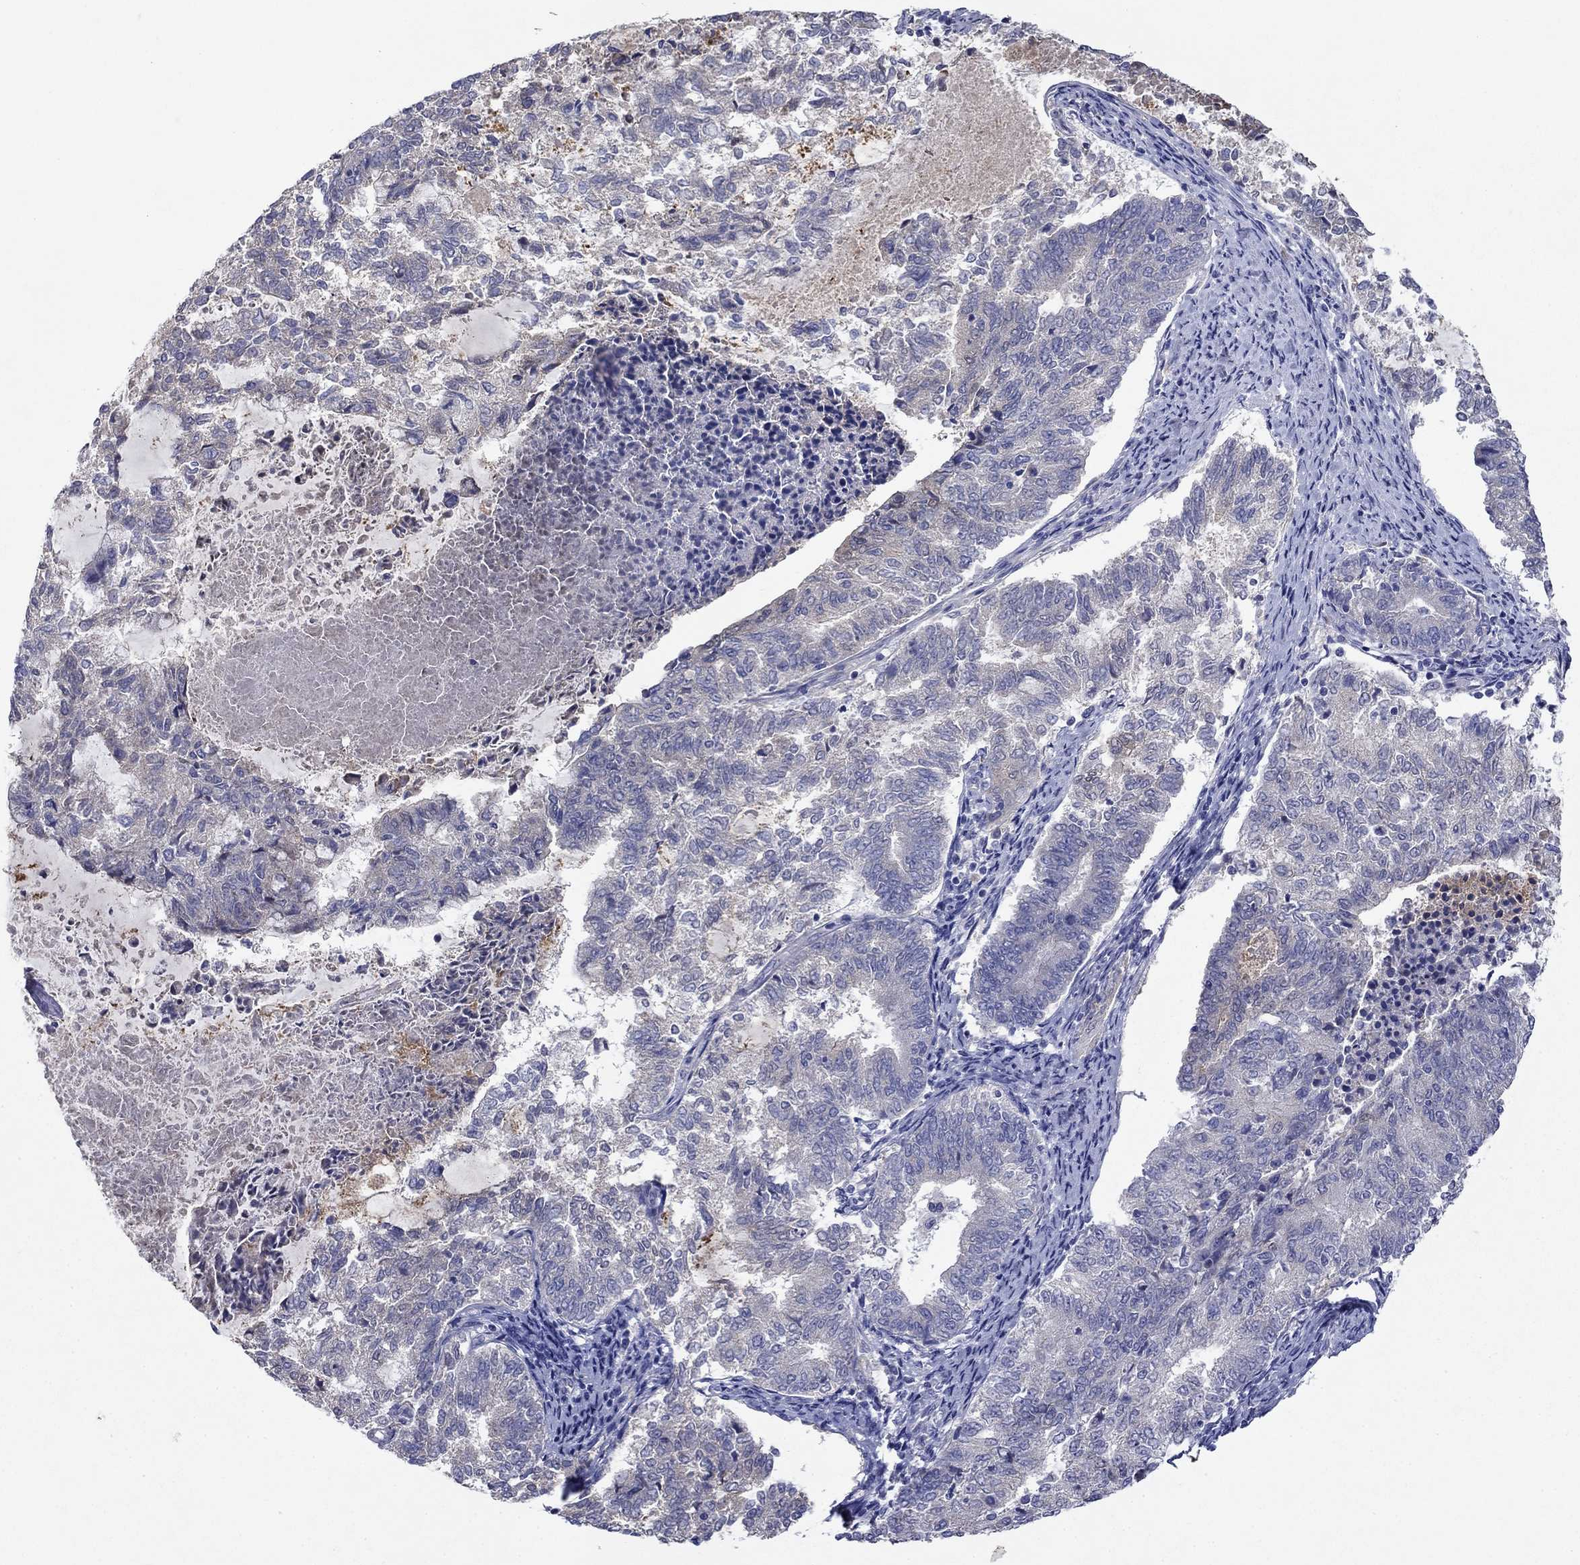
{"staining": {"intensity": "negative", "quantity": "none", "location": "none"}, "tissue": "endometrial cancer", "cell_type": "Tumor cells", "image_type": "cancer", "snomed": [{"axis": "morphology", "description": "Adenocarcinoma, NOS"}, {"axis": "topography", "description": "Endometrium"}], "caption": "Tumor cells are negative for protein expression in human endometrial cancer.", "gene": "SULT2B1", "patient": {"sex": "female", "age": 65}}